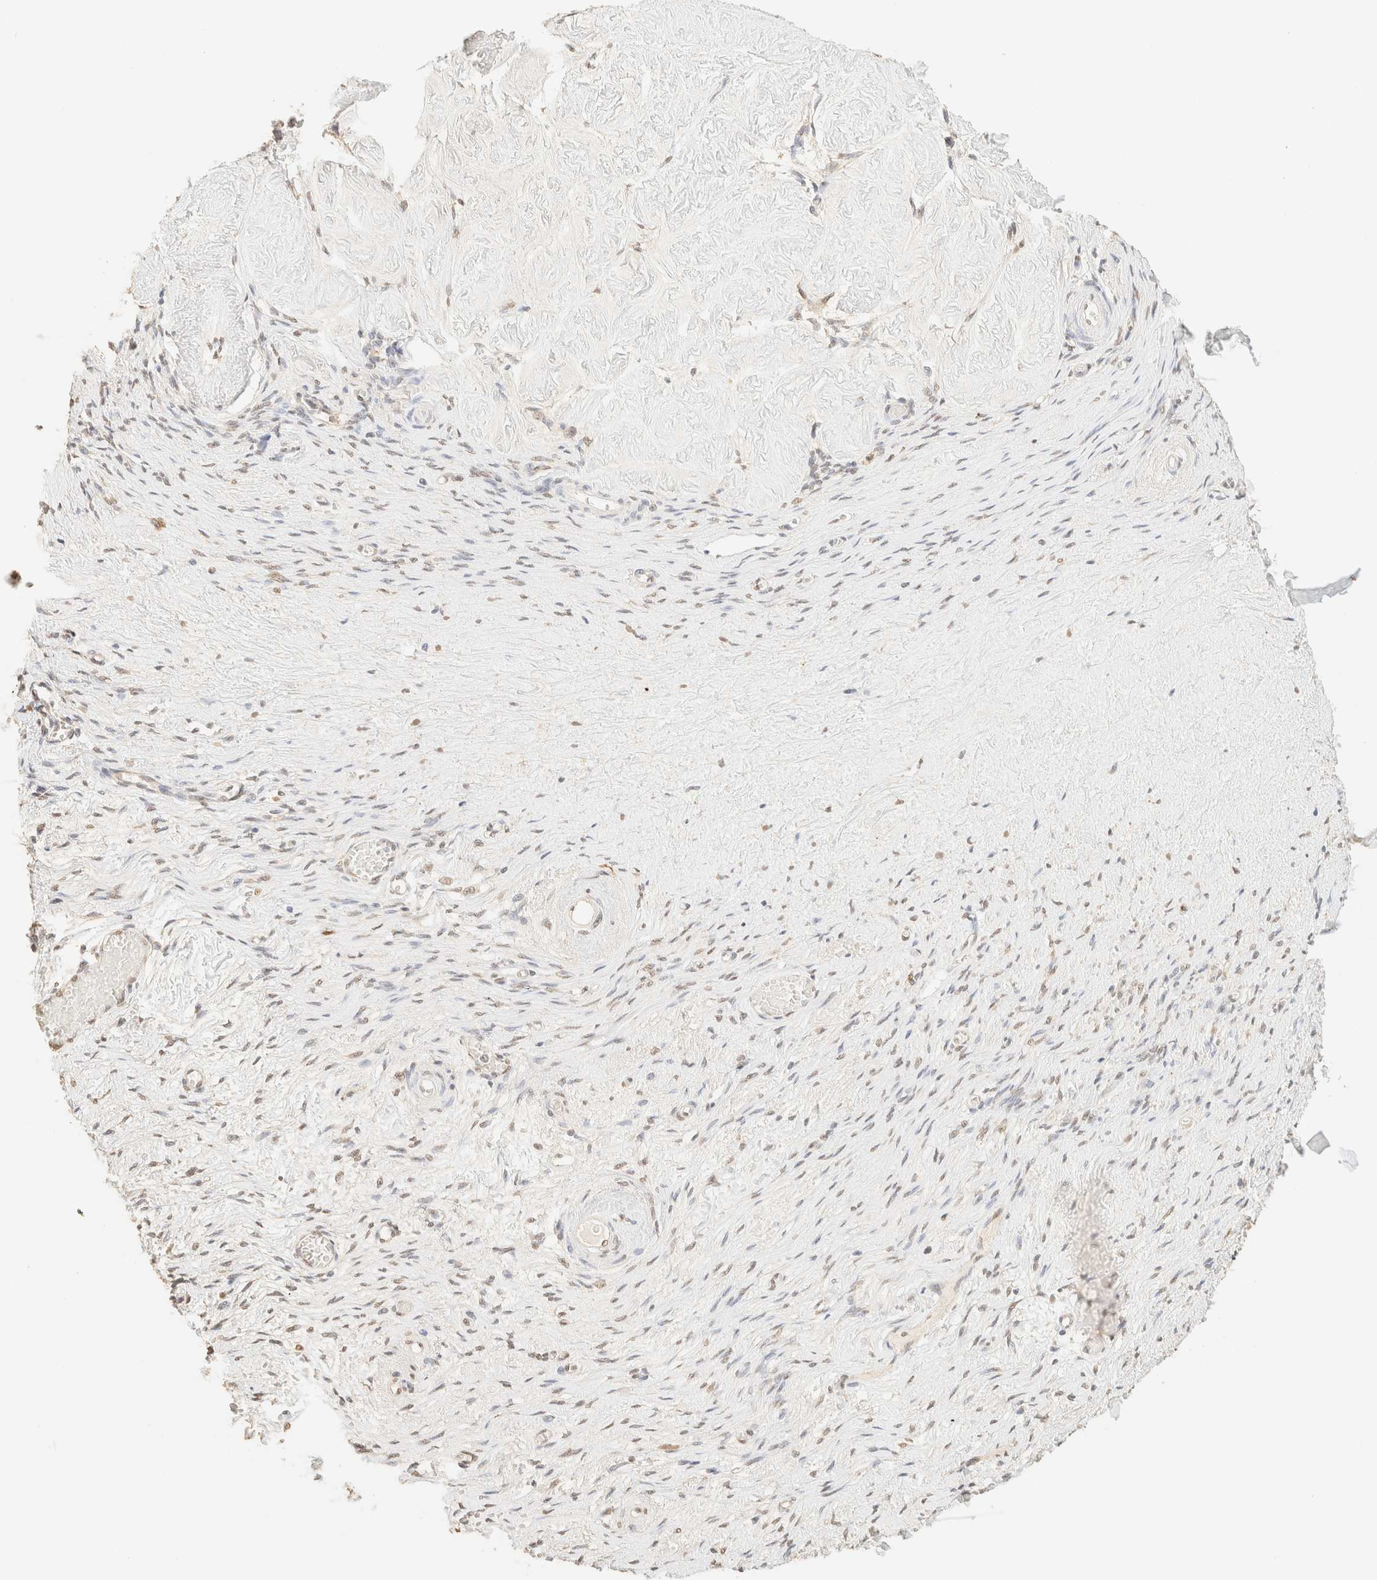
{"staining": {"intensity": "moderate", "quantity": ">75%", "location": "cytoplasmic/membranous,nuclear"}, "tissue": "adipose tissue", "cell_type": "Adipocytes", "image_type": "normal", "snomed": [{"axis": "morphology", "description": "Normal tissue, NOS"}, {"axis": "topography", "description": "Vascular tissue"}, {"axis": "topography", "description": "Fallopian tube"}, {"axis": "topography", "description": "Ovary"}], "caption": "Immunohistochemical staining of unremarkable human adipose tissue exhibits medium levels of moderate cytoplasmic/membranous,nuclear positivity in approximately >75% of adipocytes.", "gene": "S100A13", "patient": {"sex": "female", "age": 67}}